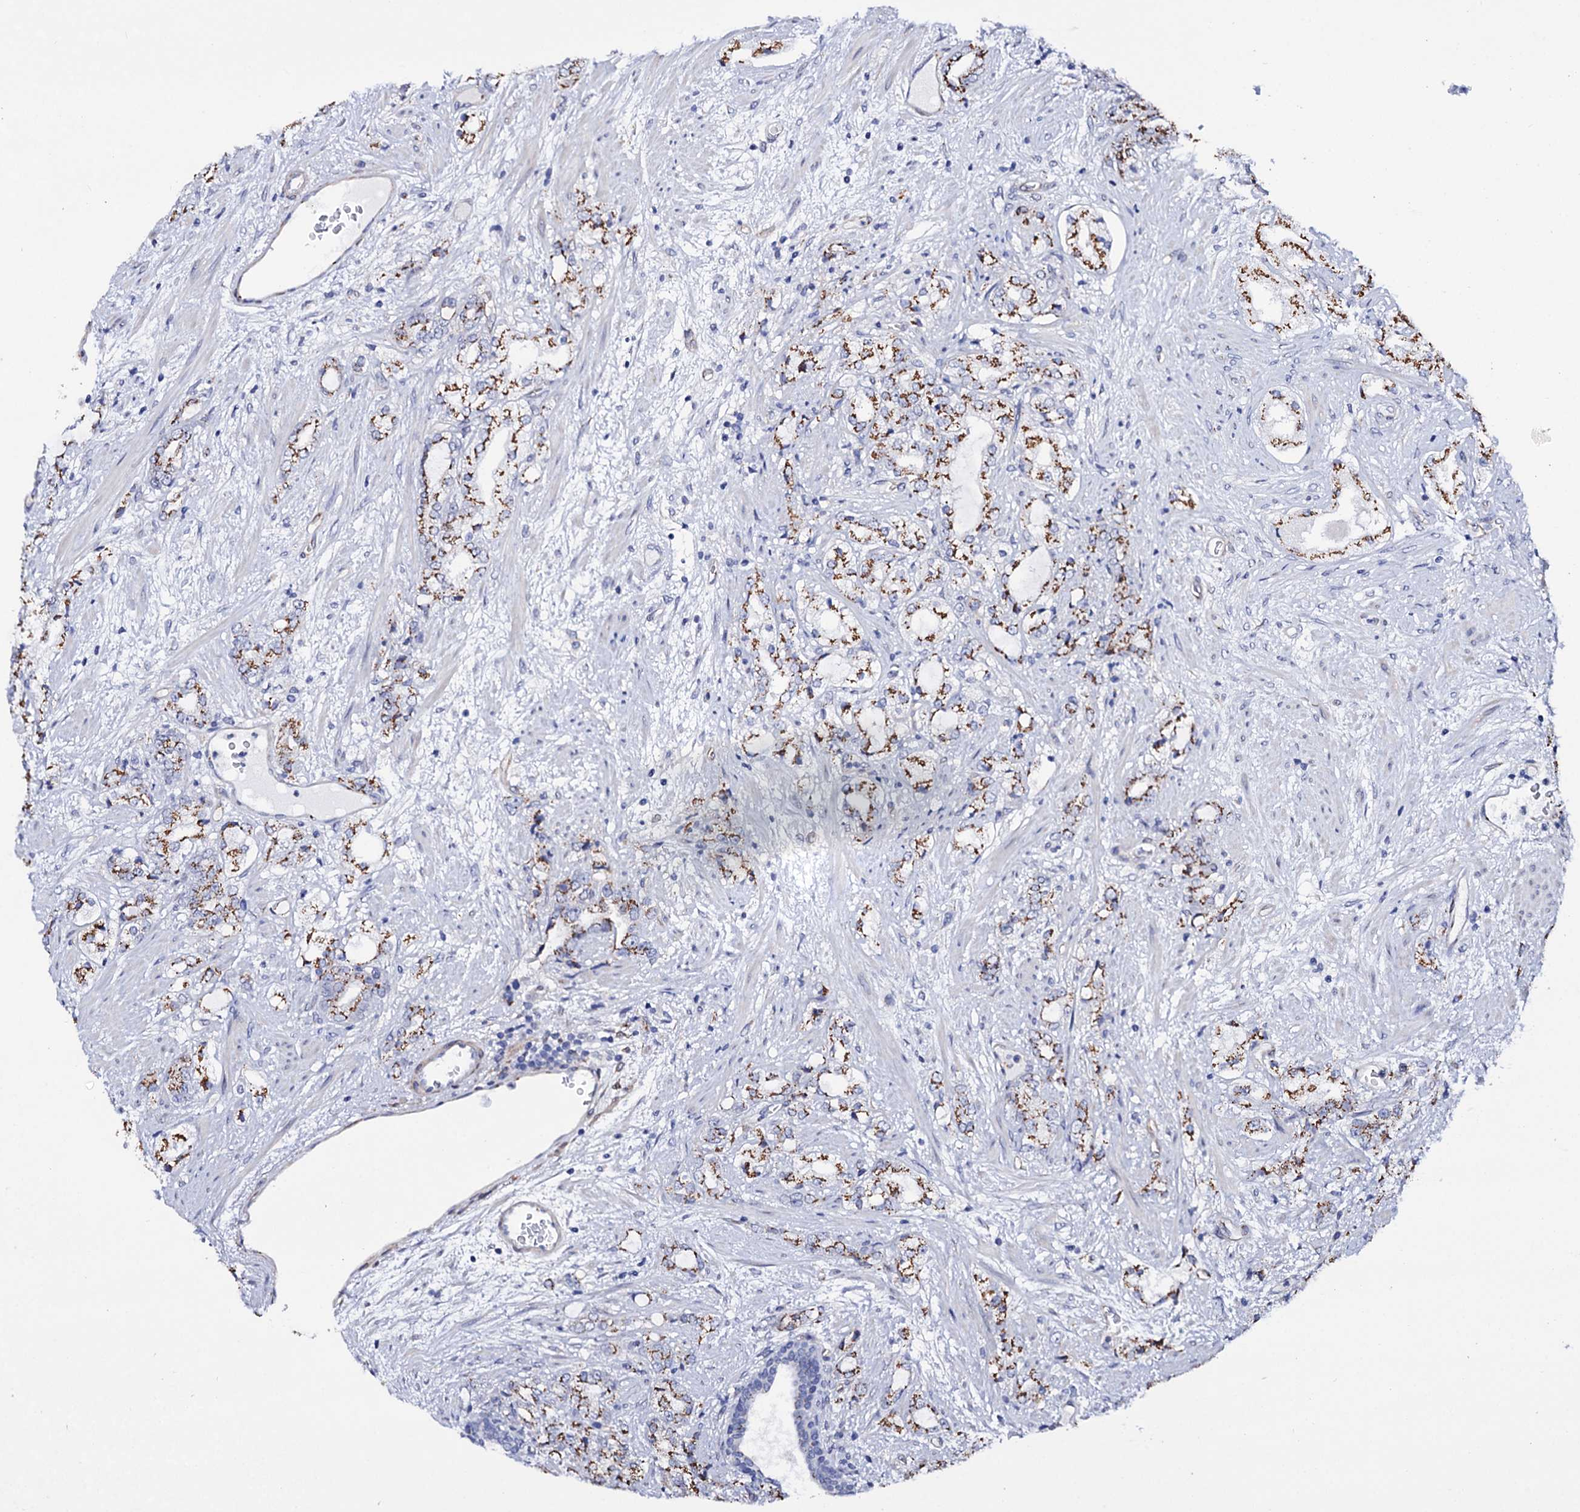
{"staining": {"intensity": "strong", "quantity": ">75%", "location": "cytoplasmic/membranous"}, "tissue": "prostate cancer", "cell_type": "Tumor cells", "image_type": "cancer", "snomed": [{"axis": "morphology", "description": "Adenocarcinoma, High grade"}, {"axis": "topography", "description": "Prostate"}], "caption": "Immunohistochemical staining of prostate cancer shows high levels of strong cytoplasmic/membranous protein staining in about >75% of tumor cells.", "gene": "C11orf96", "patient": {"sex": "male", "age": 64}}